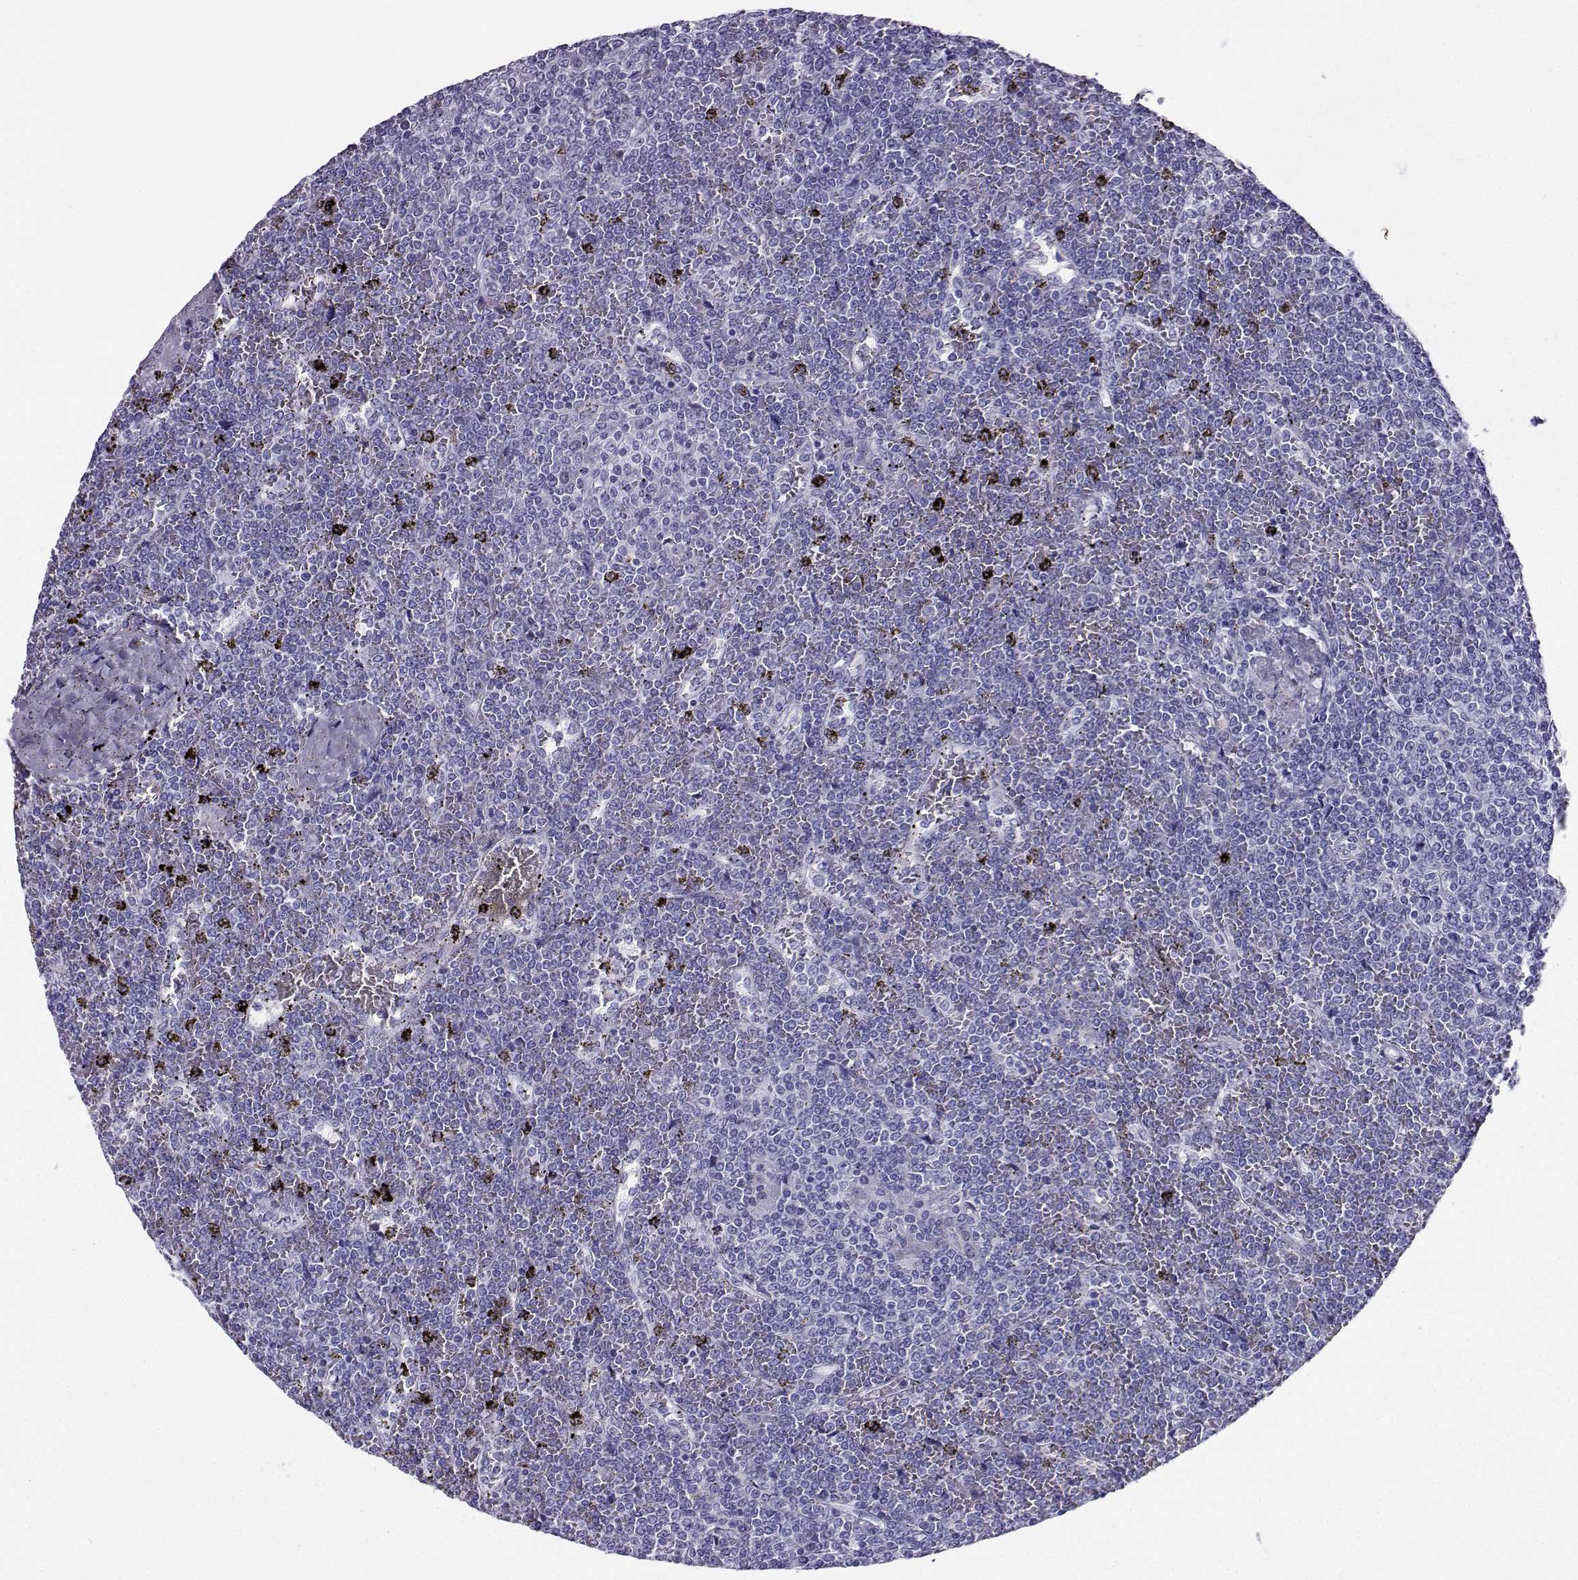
{"staining": {"intensity": "negative", "quantity": "none", "location": "none"}, "tissue": "lymphoma", "cell_type": "Tumor cells", "image_type": "cancer", "snomed": [{"axis": "morphology", "description": "Malignant lymphoma, non-Hodgkin's type, Low grade"}, {"axis": "topography", "description": "Spleen"}], "caption": "IHC photomicrograph of low-grade malignant lymphoma, non-Hodgkin's type stained for a protein (brown), which reveals no staining in tumor cells.", "gene": "CD109", "patient": {"sex": "female", "age": 19}}